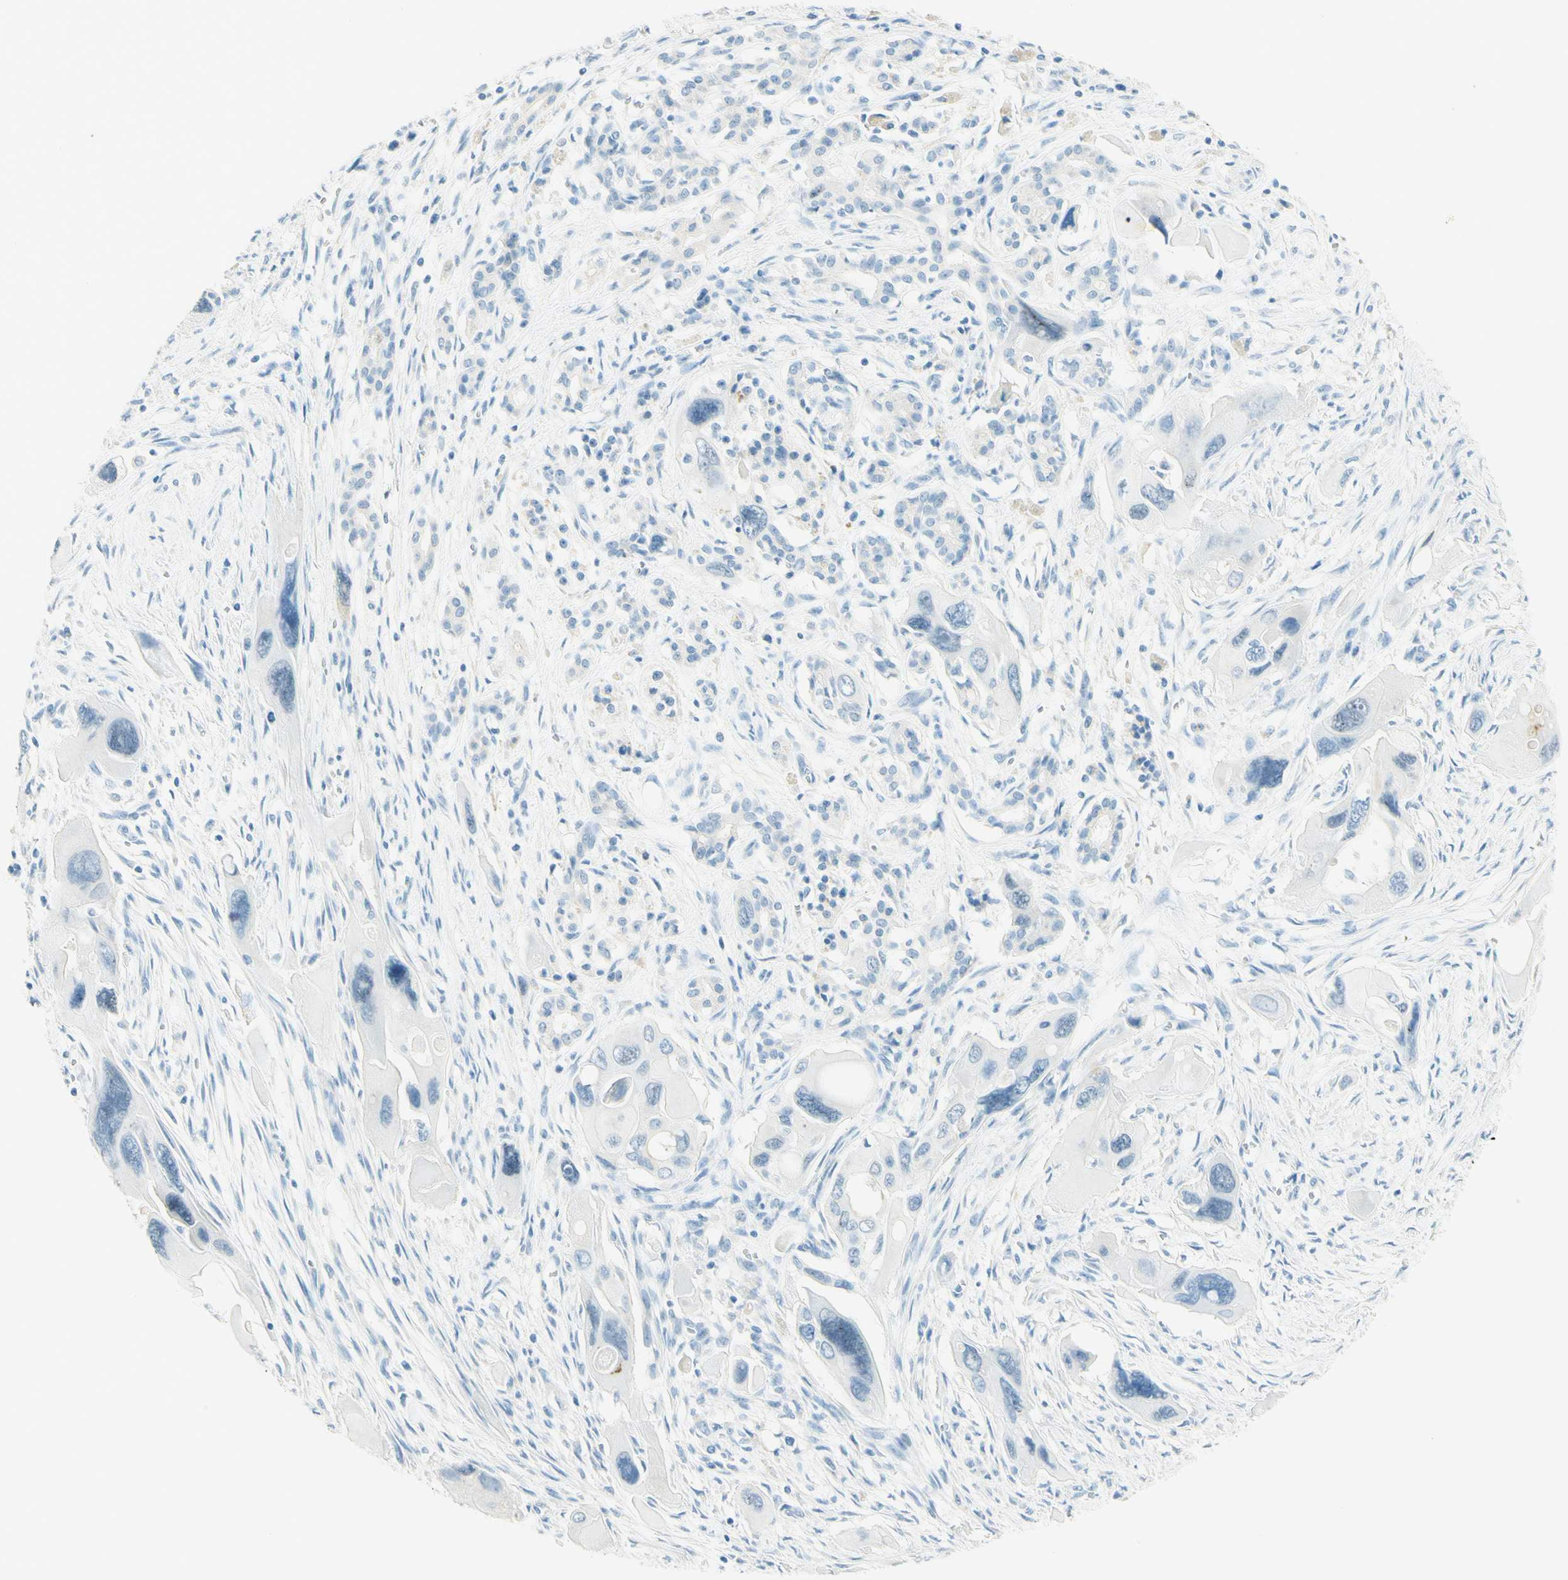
{"staining": {"intensity": "negative", "quantity": "none", "location": "none"}, "tissue": "pancreatic cancer", "cell_type": "Tumor cells", "image_type": "cancer", "snomed": [{"axis": "morphology", "description": "Adenocarcinoma, NOS"}, {"axis": "topography", "description": "Pancreas"}], "caption": "Photomicrograph shows no significant protein staining in tumor cells of pancreatic cancer.", "gene": "TMEM132D", "patient": {"sex": "male", "age": 73}}